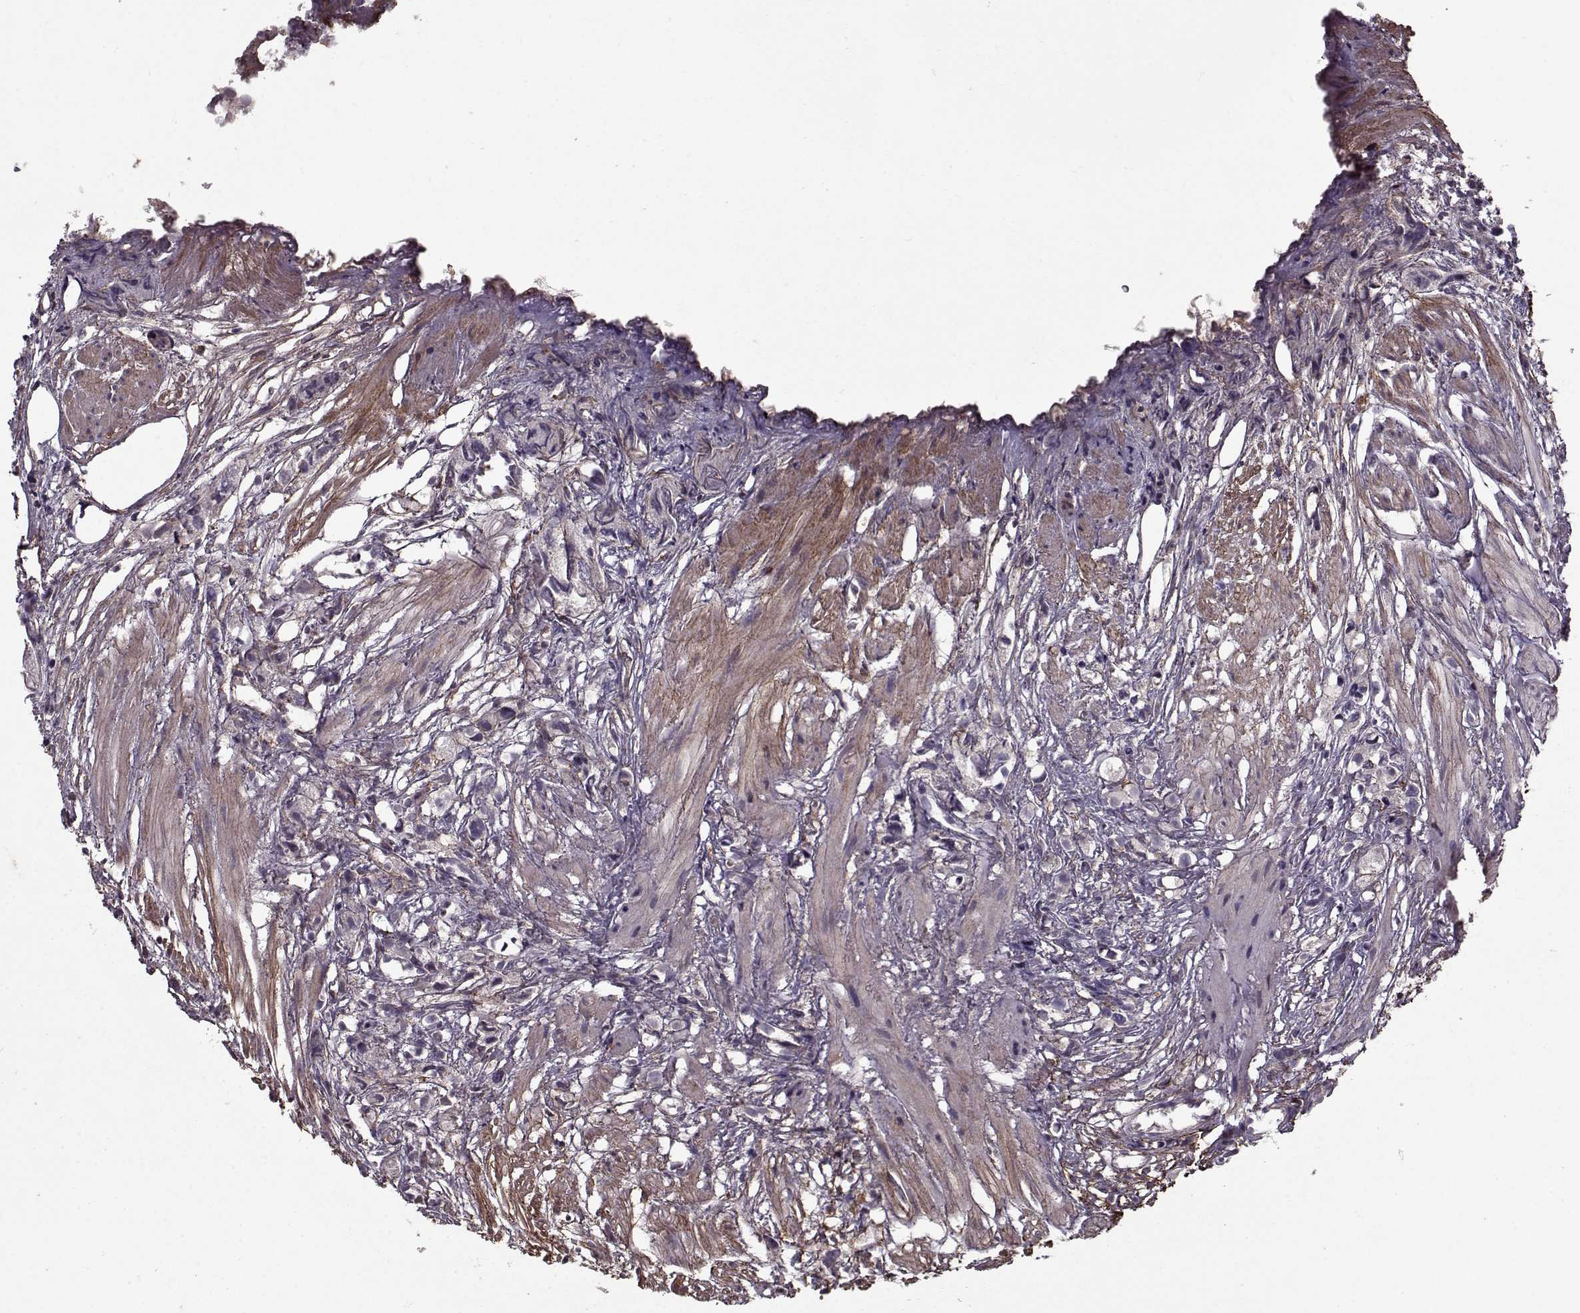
{"staining": {"intensity": "negative", "quantity": "none", "location": "none"}, "tissue": "prostate cancer", "cell_type": "Tumor cells", "image_type": "cancer", "snomed": [{"axis": "morphology", "description": "Adenocarcinoma, High grade"}, {"axis": "topography", "description": "Prostate"}], "caption": "Human prostate cancer (adenocarcinoma (high-grade)) stained for a protein using immunohistochemistry reveals no positivity in tumor cells.", "gene": "LAMA2", "patient": {"sex": "male", "age": 68}}